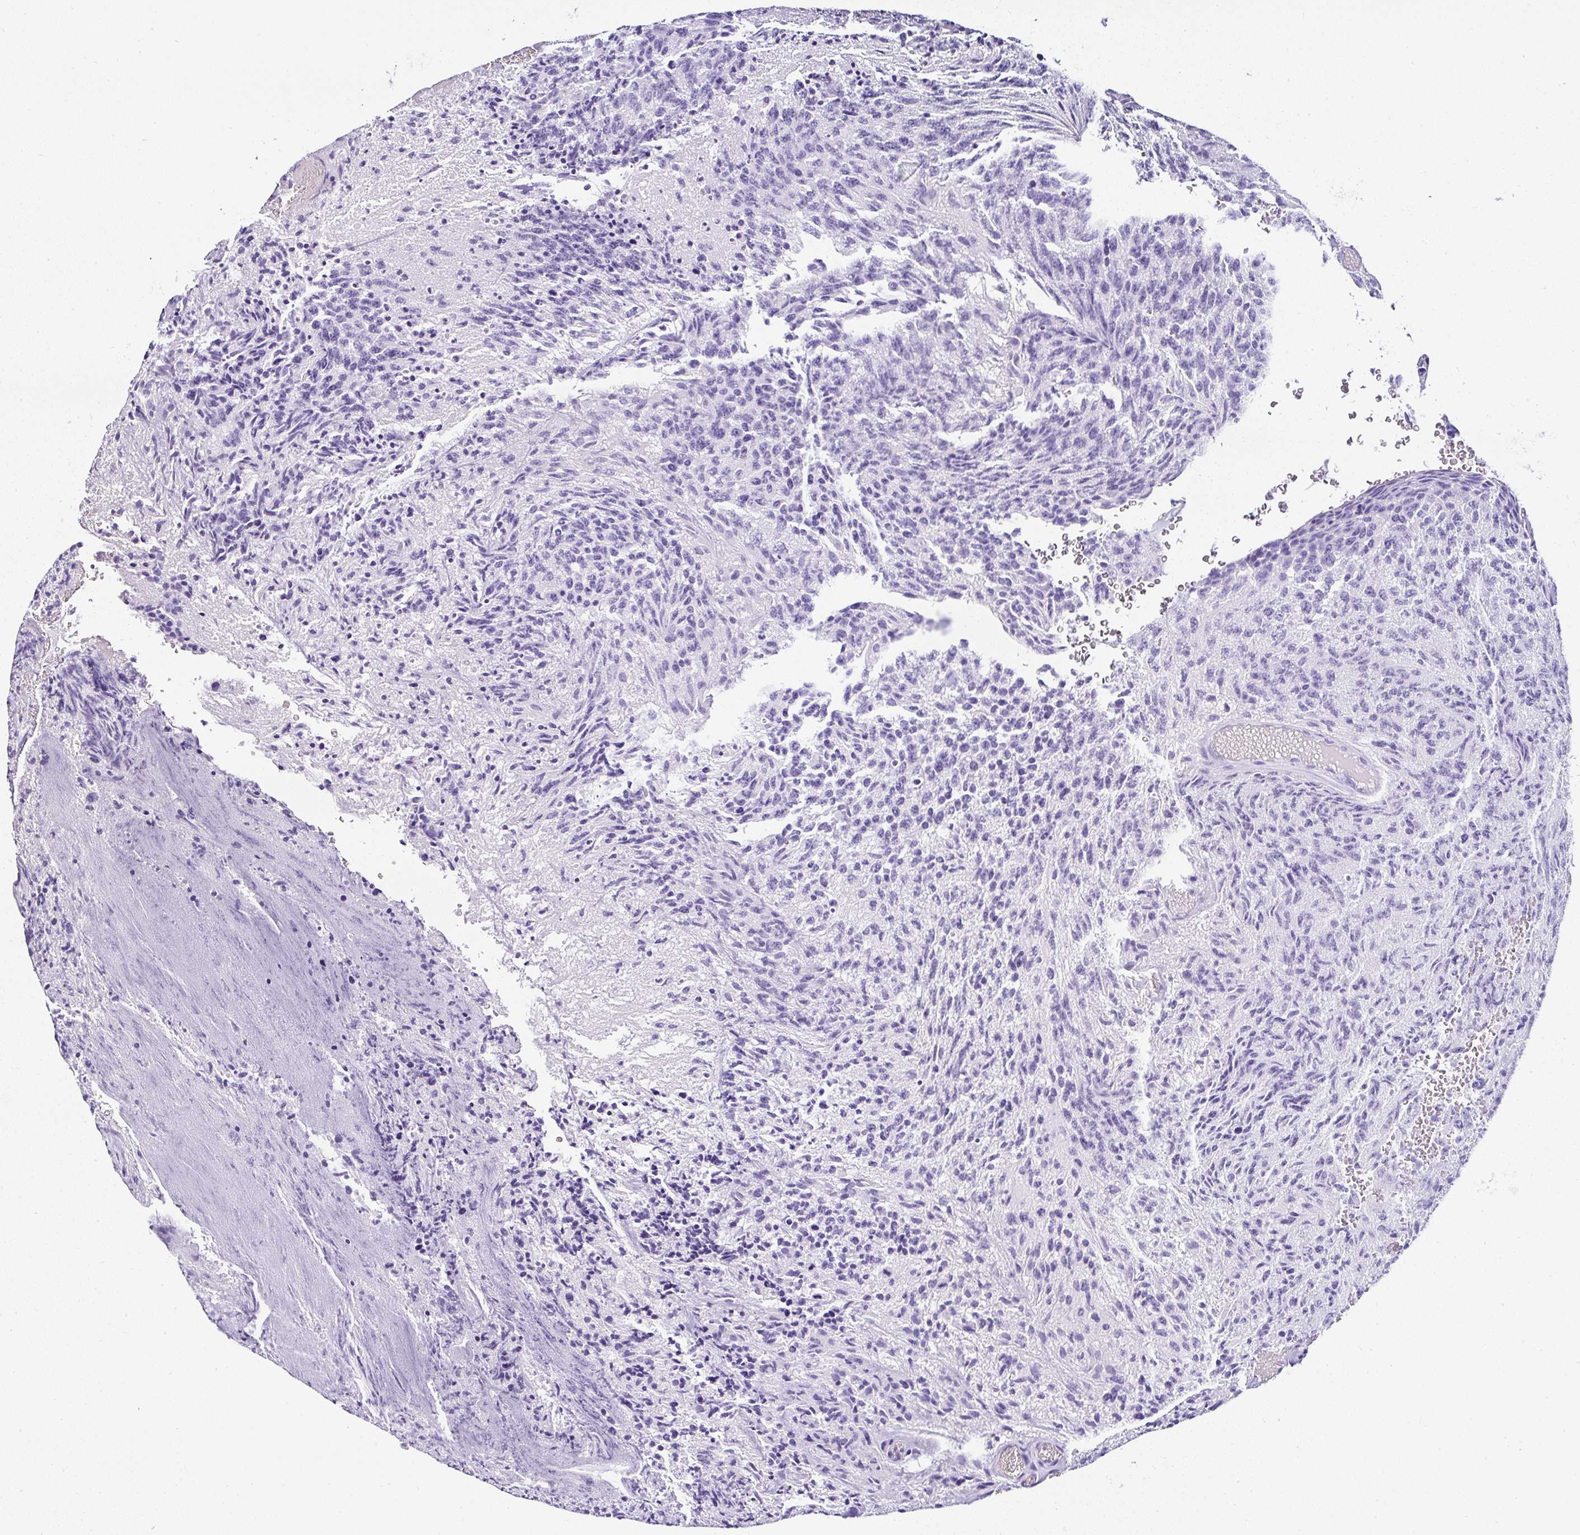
{"staining": {"intensity": "negative", "quantity": "none", "location": "none"}, "tissue": "glioma", "cell_type": "Tumor cells", "image_type": "cancer", "snomed": [{"axis": "morphology", "description": "Glioma, malignant, High grade"}, {"axis": "topography", "description": "Brain"}], "caption": "Malignant glioma (high-grade) was stained to show a protein in brown. There is no significant staining in tumor cells.", "gene": "SERPINB3", "patient": {"sex": "male", "age": 36}}